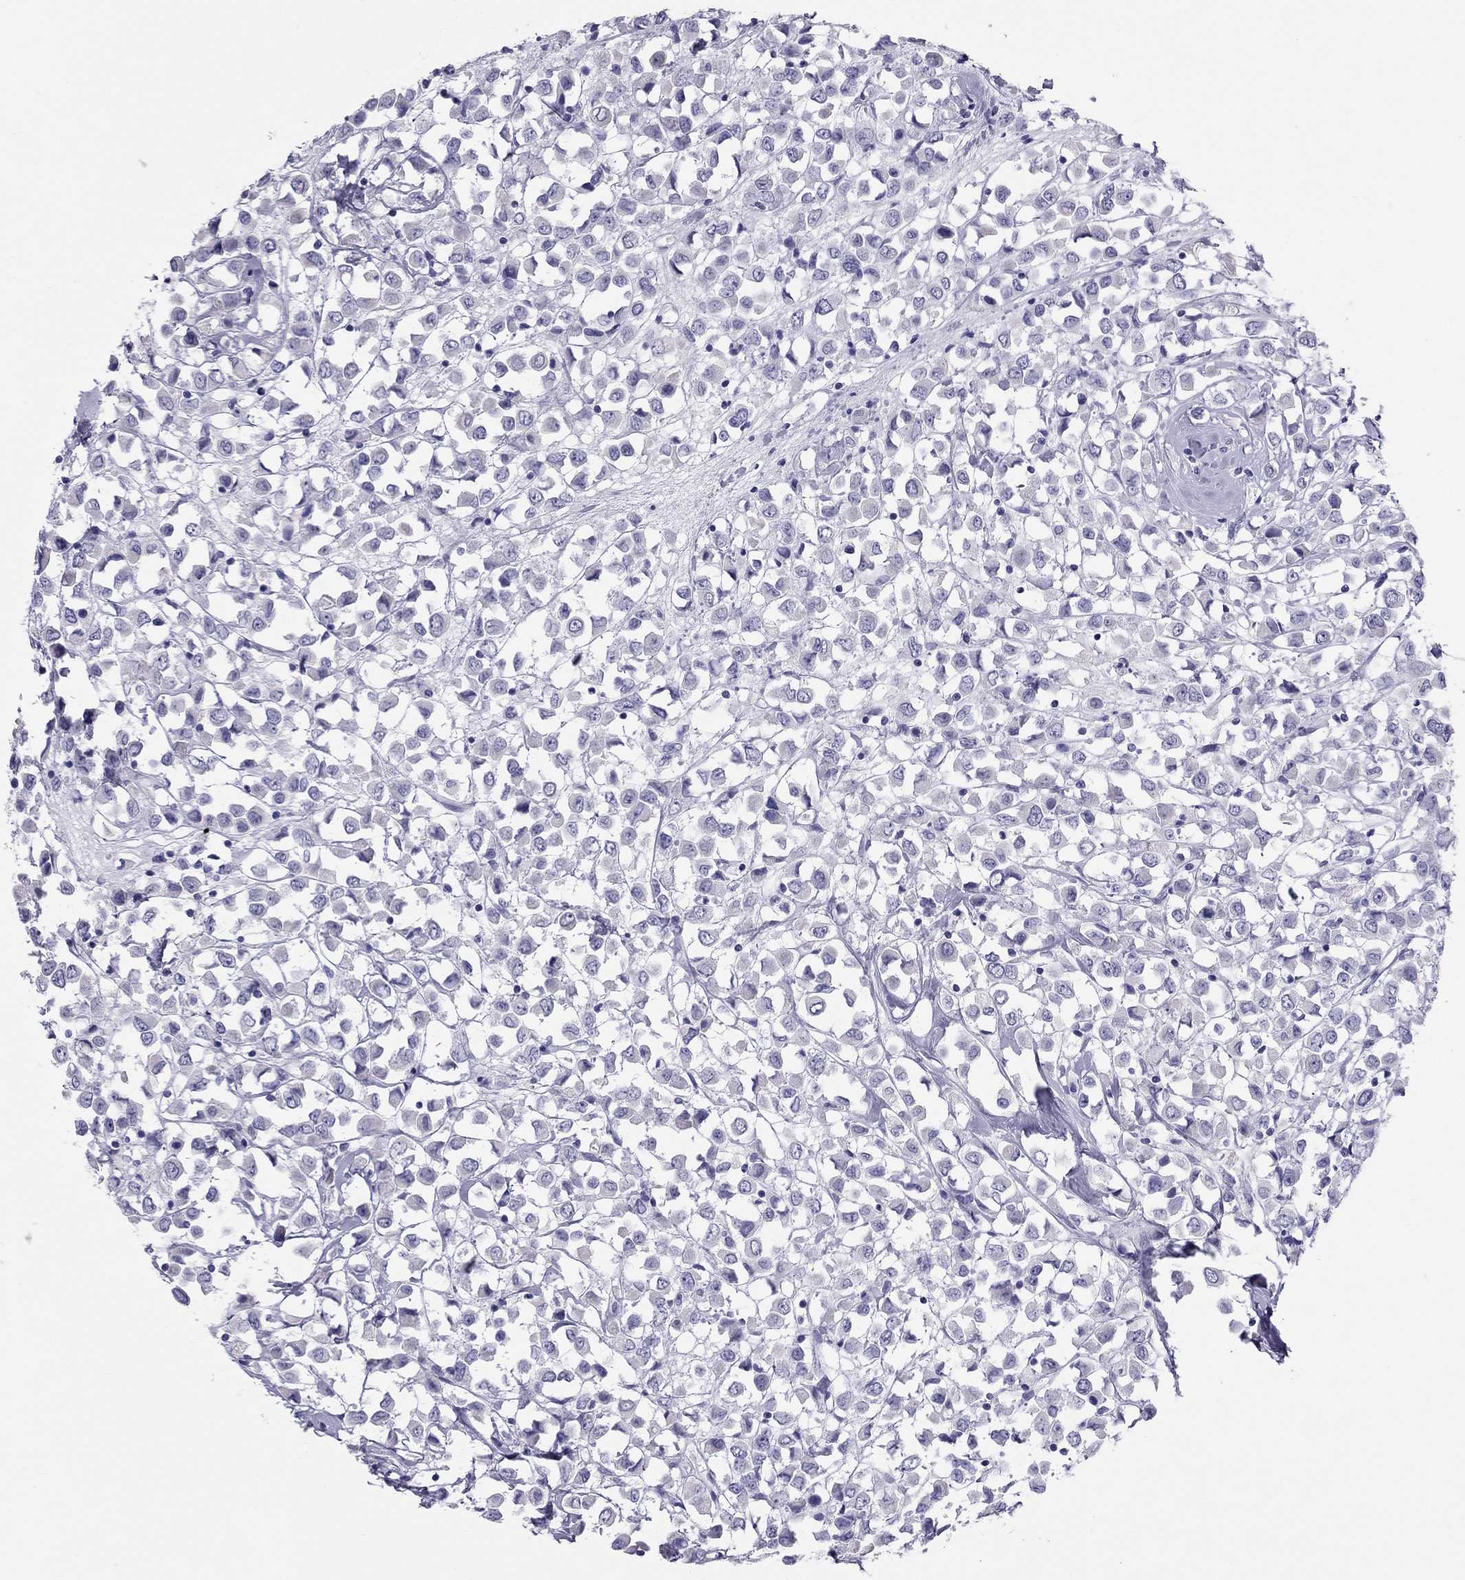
{"staining": {"intensity": "negative", "quantity": "none", "location": "none"}, "tissue": "breast cancer", "cell_type": "Tumor cells", "image_type": "cancer", "snomed": [{"axis": "morphology", "description": "Duct carcinoma"}, {"axis": "topography", "description": "Breast"}], "caption": "Human breast cancer (intraductal carcinoma) stained for a protein using immunohistochemistry (IHC) exhibits no staining in tumor cells.", "gene": "TRPM3", "patient": {"sex": "female", "age": 61}}